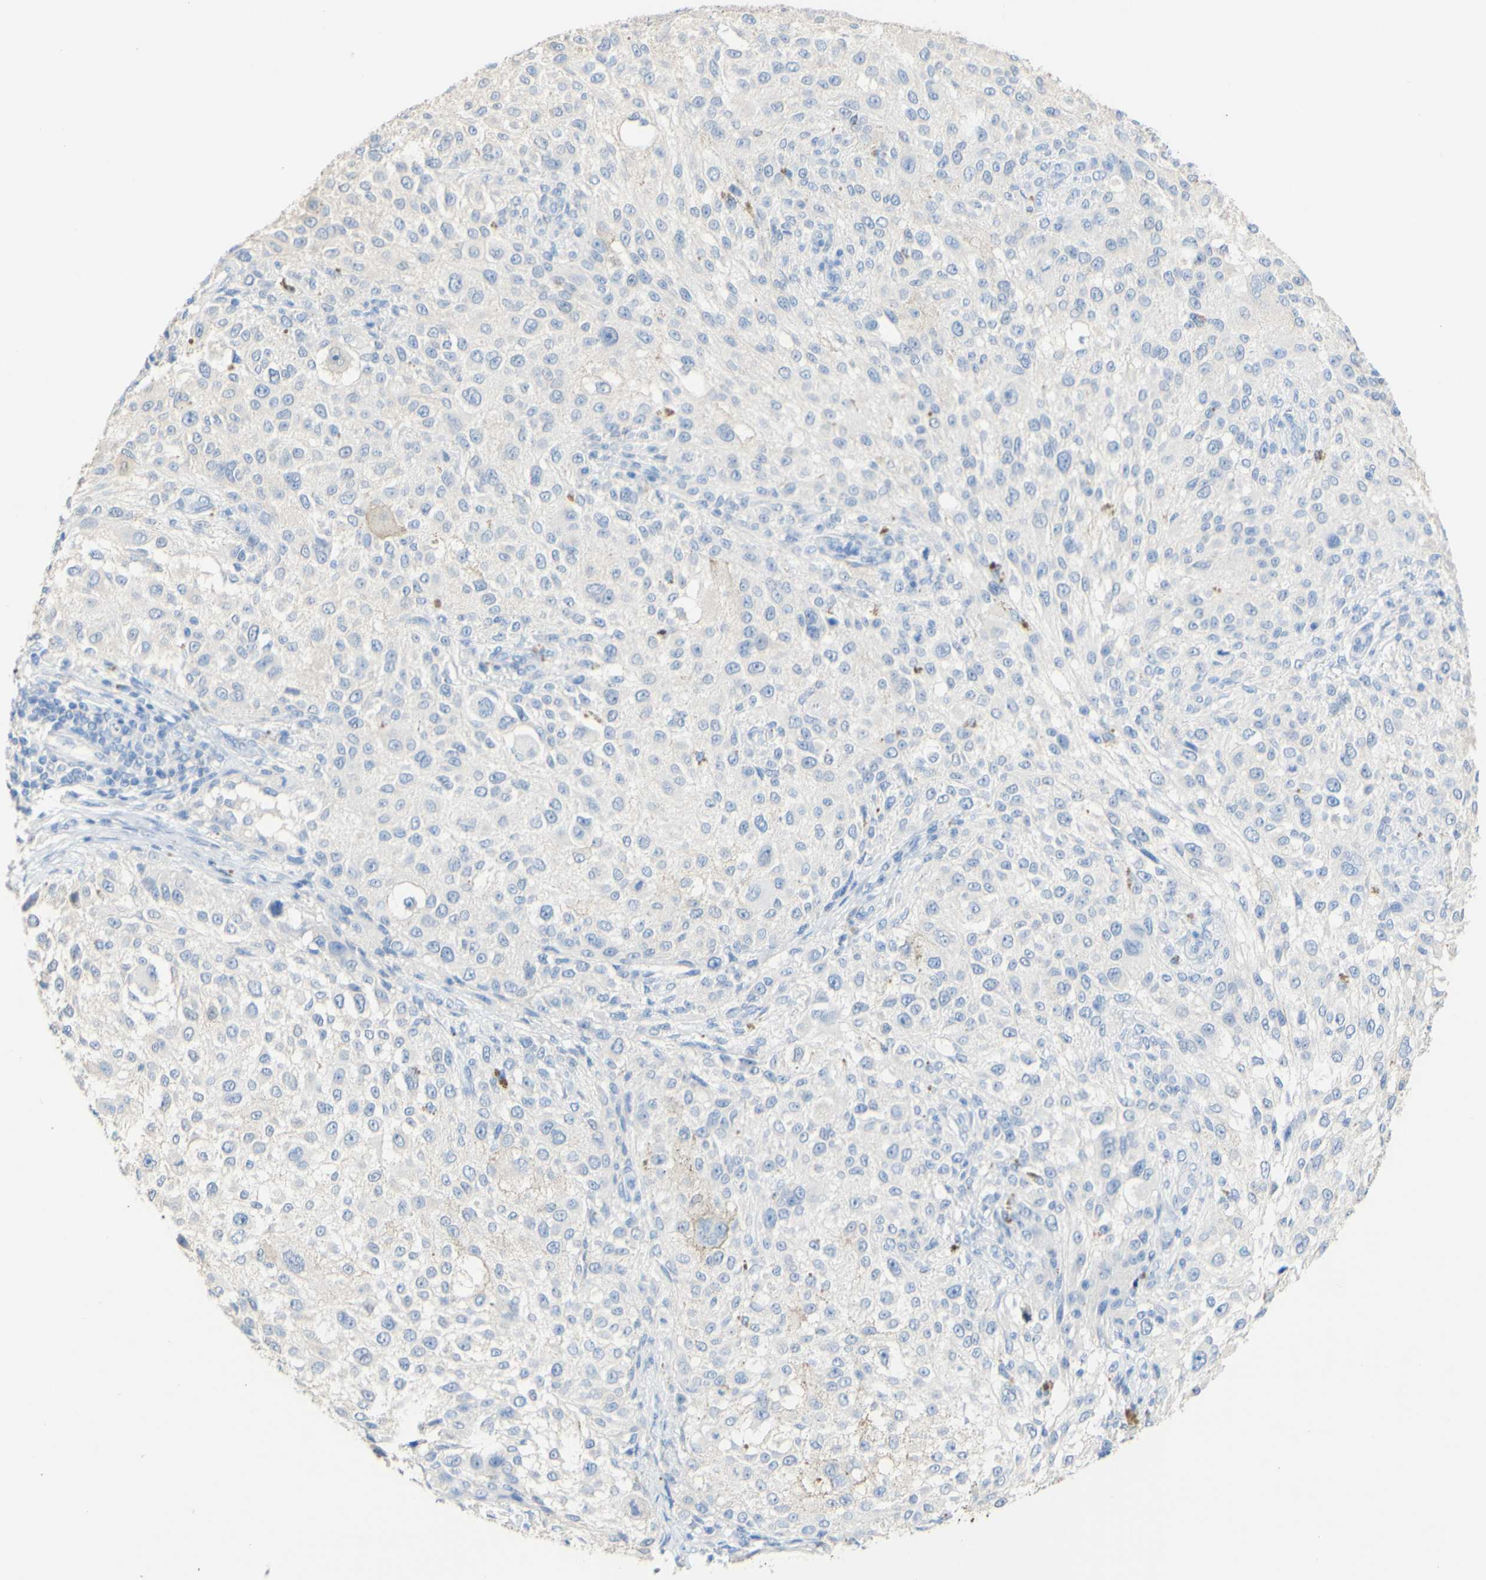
{"staining": {"intensity": "negative", "quantity": "none", "location": "none"}, "tissue": "melanoma", "cell_type": "Tumor cells", "image_type": "cancer", "snomed": [{"axis": "morphology", "description": "Necrosis, NOS"}, {"axis": "morphology", "description": "Malignant melanoma, NOS"}, {"axis": "topography", "description": "Skin"}], "caption": "Melanoma was stained to show a protein in brown. There is no significant positivity in tumor cells.", "gene": "DSC2", "patient": {"sex": "female", "age": 87}}